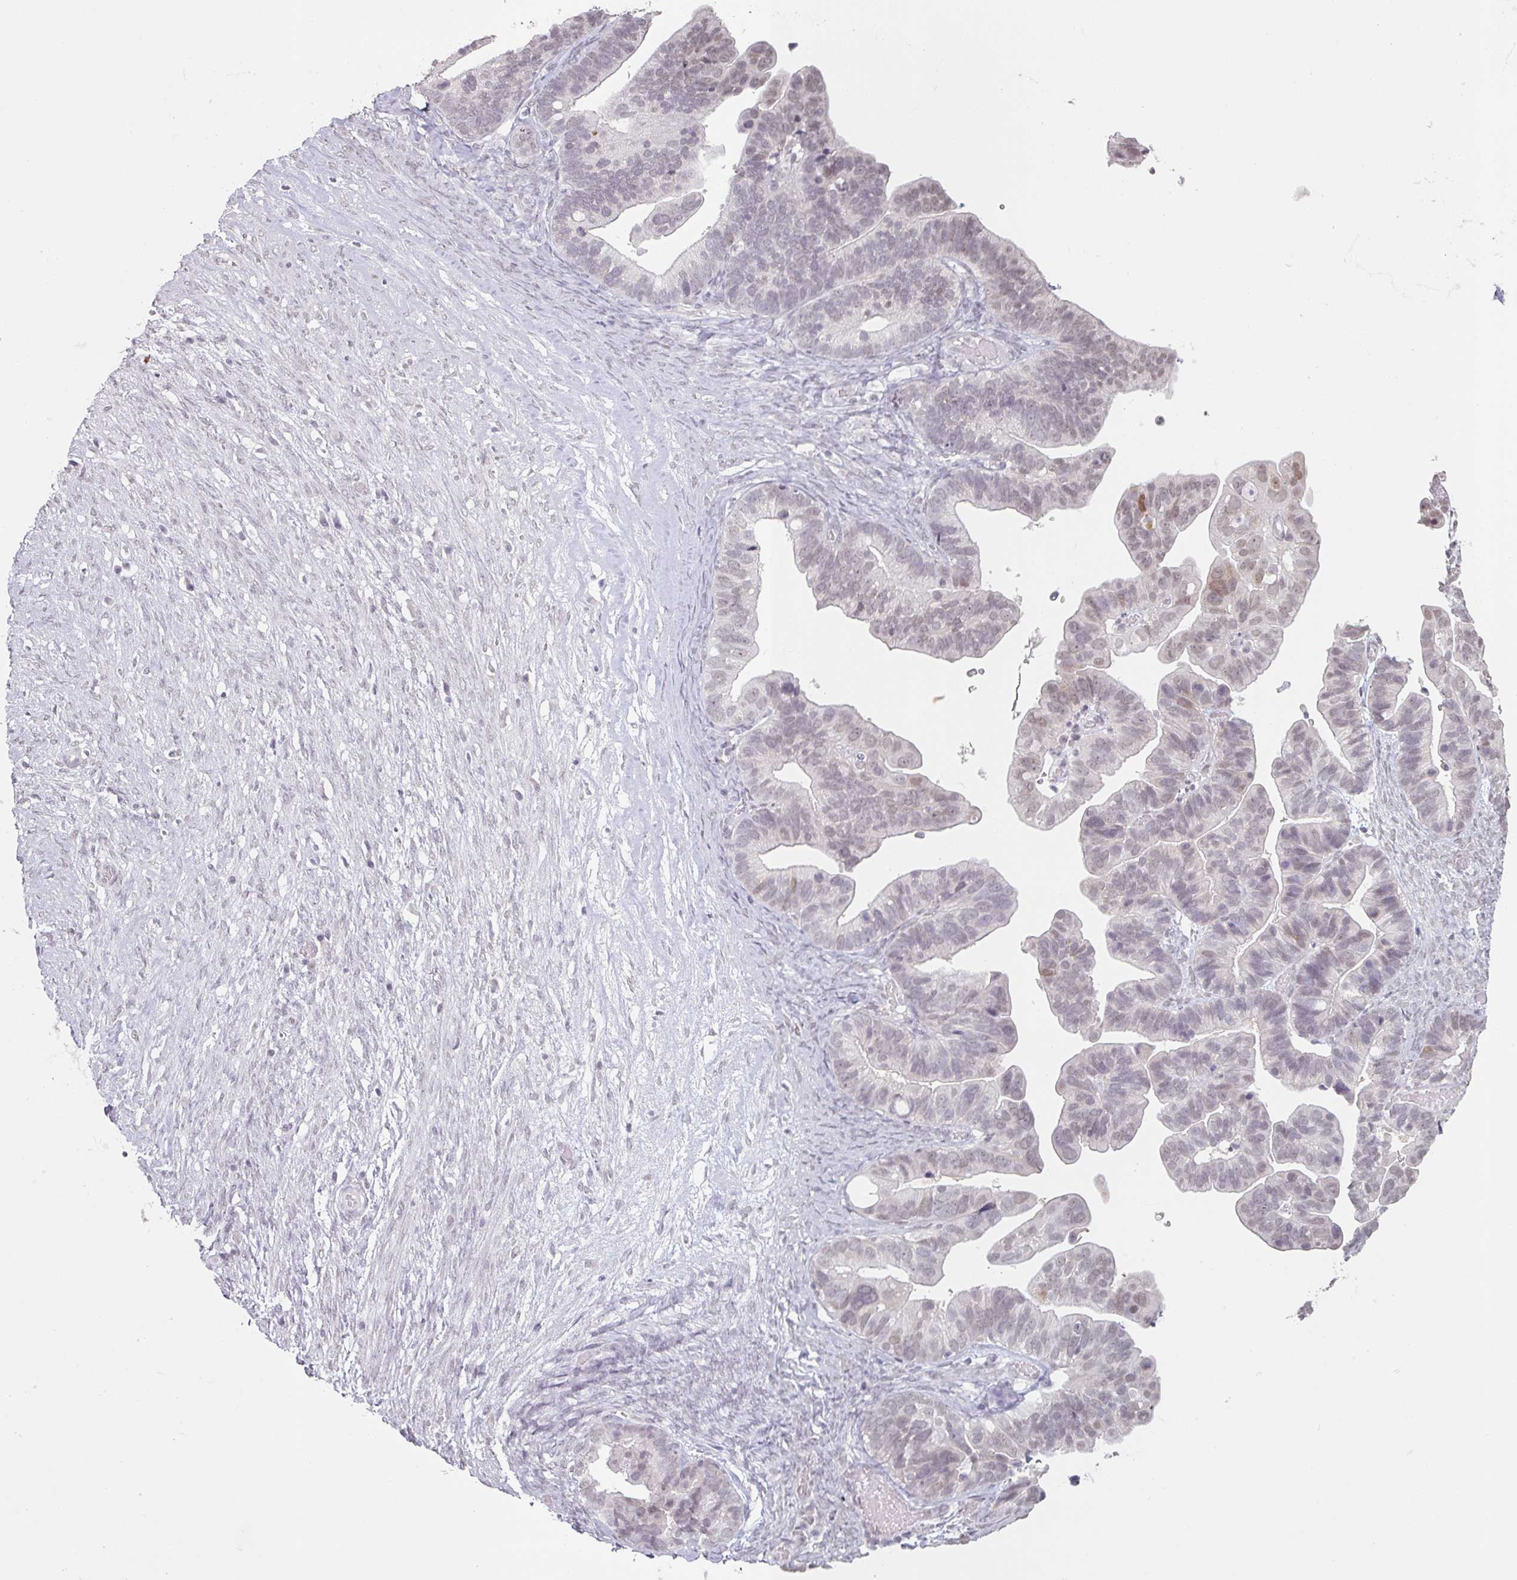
{"staining": {"intensity": "moderate", "quantity": "<25%", "location": "nuclear"}, "tissue": "ovarian cancer", "cell_type": "Tumor cells", "image_type": "cancer", "snomed": [{"axis": "morphology", "description": "Cystadenocarcinoma, serous, NOS"}, {"axis": "topography", "description": "Ovary"}], "caption": "The photomicrograph exhibits a brown stain indicating the presence of a protein in the nuclear of tumor cells in serous cystadenocarcinoma (ovarian).", "gene": "SPRR1A", "patient": {"sex": "female", "age": 56}}